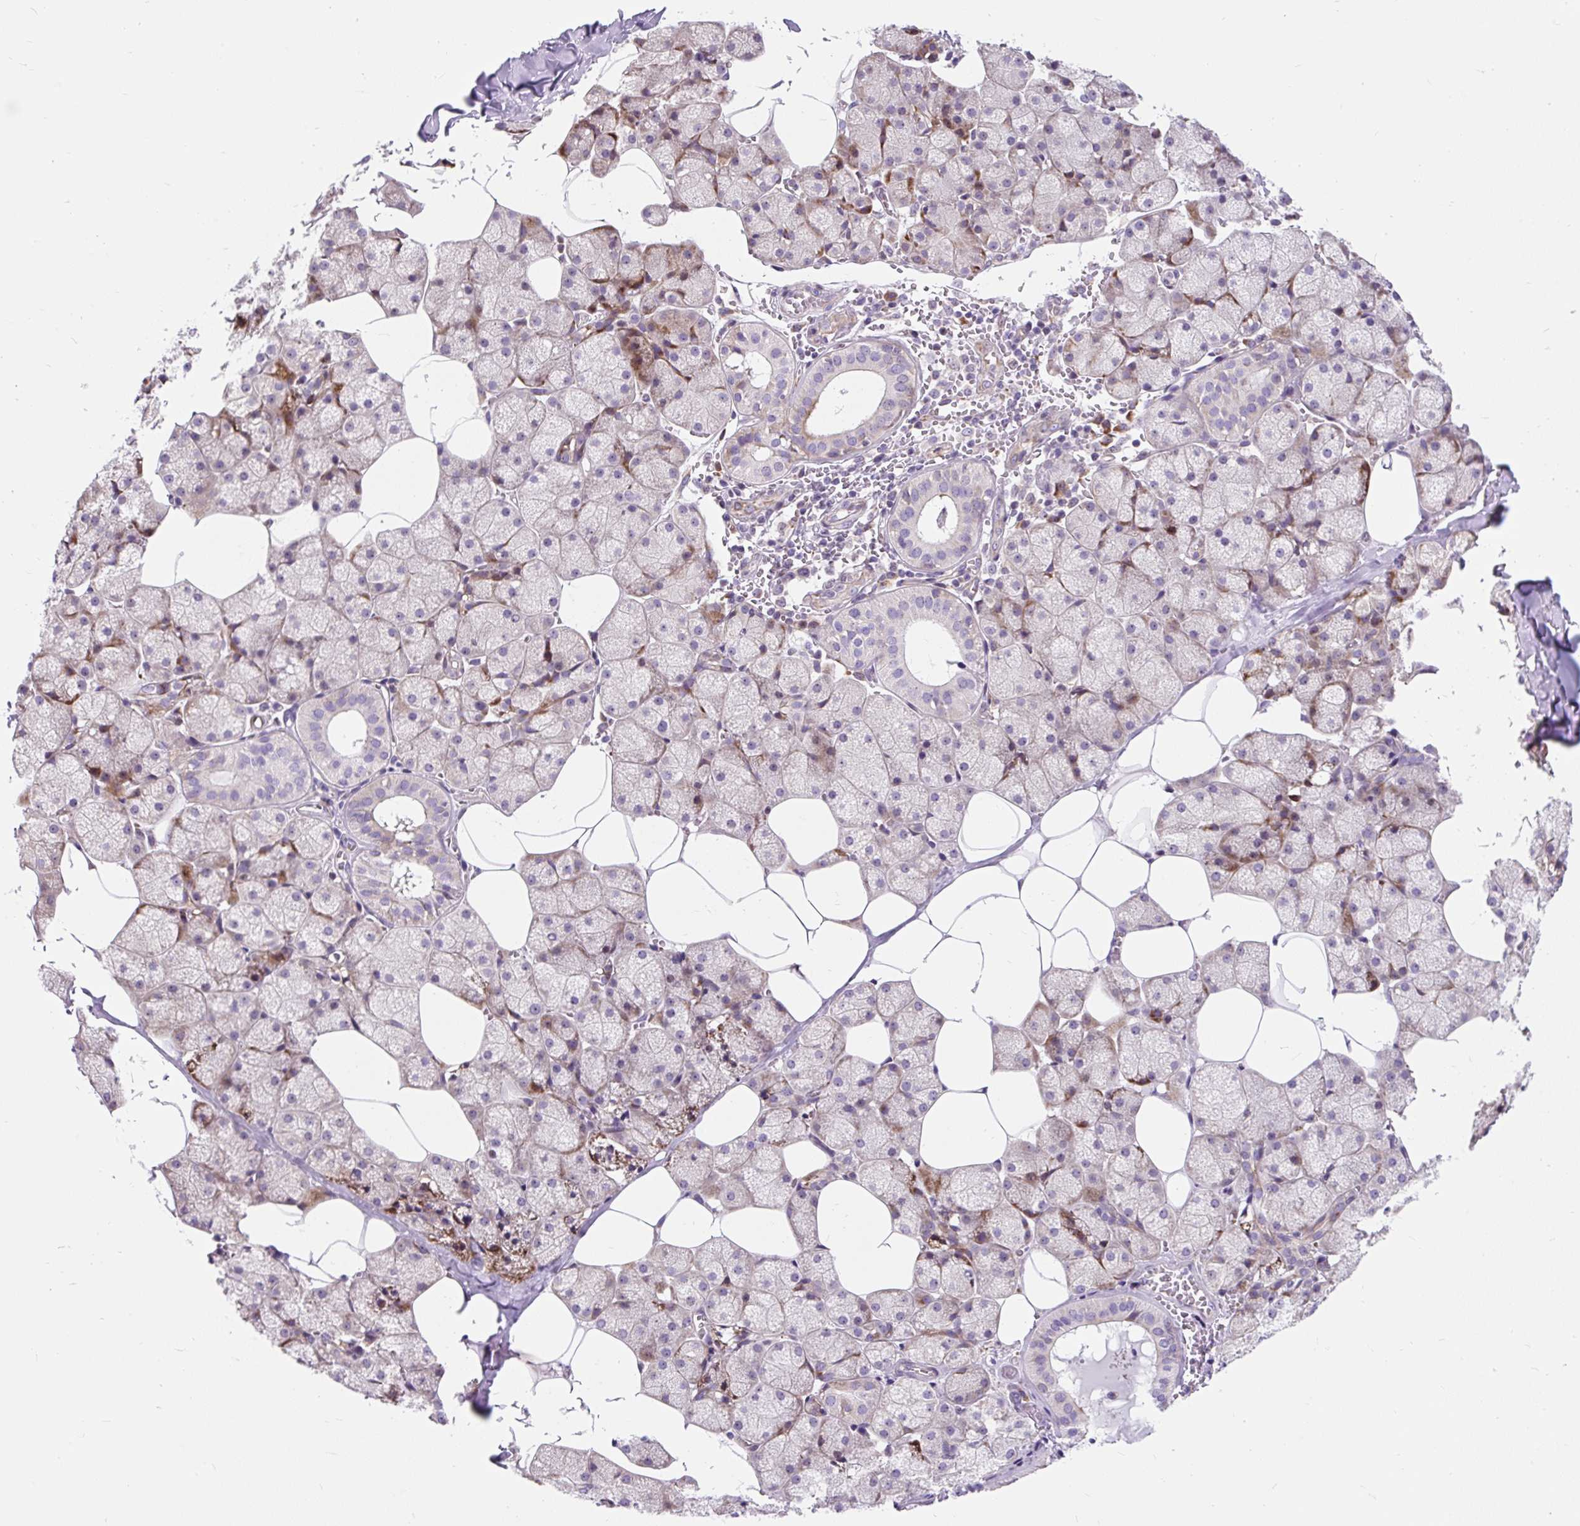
{"staining": {"intensity": "moderate", "quantity": "25%-75%", "location": "cytoplasmic/membranous"}, "tissue": "salivary gland", "cell_type": "Glandular cells", "image_type": "normal", "snomed": [{"axis": "morphology", "description": "Normal tissue, NOS"}, {"axis": "topography", "description": "Salivary gland"}, {"axis": "topography", "description": "Peripheral nerve tissue"}], "caption": "Immunohistochemical staining of benign salivary gland displays moderate cytoplasmic/membranous protein staining in about 25%-75% of glandular cells. (brown staining indicates protein expression, while blue staining denotes nuclei).", "gene": "CISD3", "patient": {"sex": "male", "age": 38}}